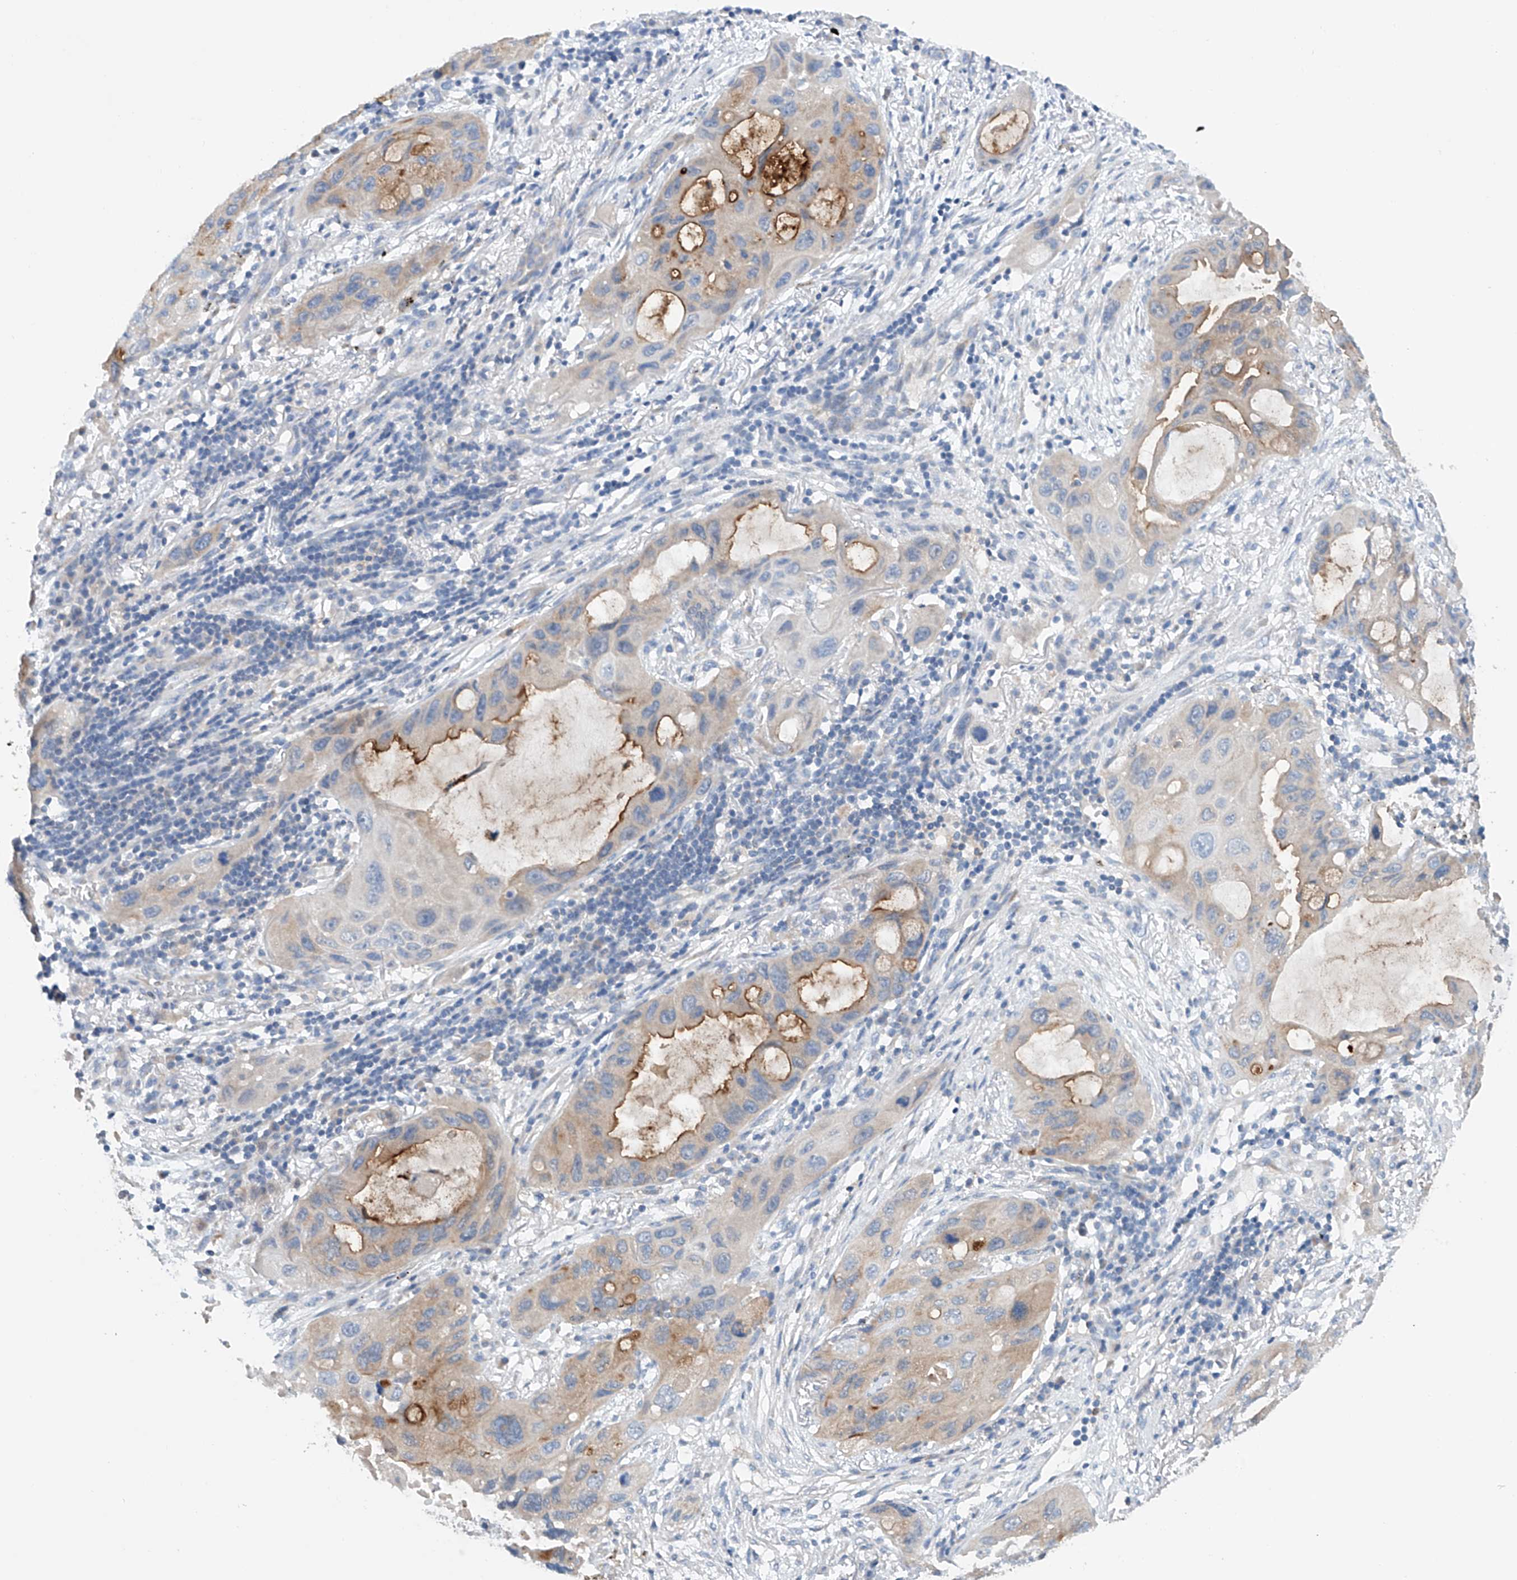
{"staining": {"intensity": "moderate", "quantity": "<25%", "location": "cytoplasmic/membranous"}, "tissue": "lung cancer", "cell_type": "Tumor cells", "image_type": "cancer", "snomed": [{"axis": "morphology", "description": "Squamous cell carcinoma, NOS"}, {"axis": "topography", "description": "Lung"}], "caption": "Immunohistochemistry (DAB) staining of squamous cell carcinoma (lung) reveals moderate cytoplasmic/membranous protein expression in about <25% of tumor cells.", "gene": "GPC4", "patient": {"sex": "female", "age": 73}}